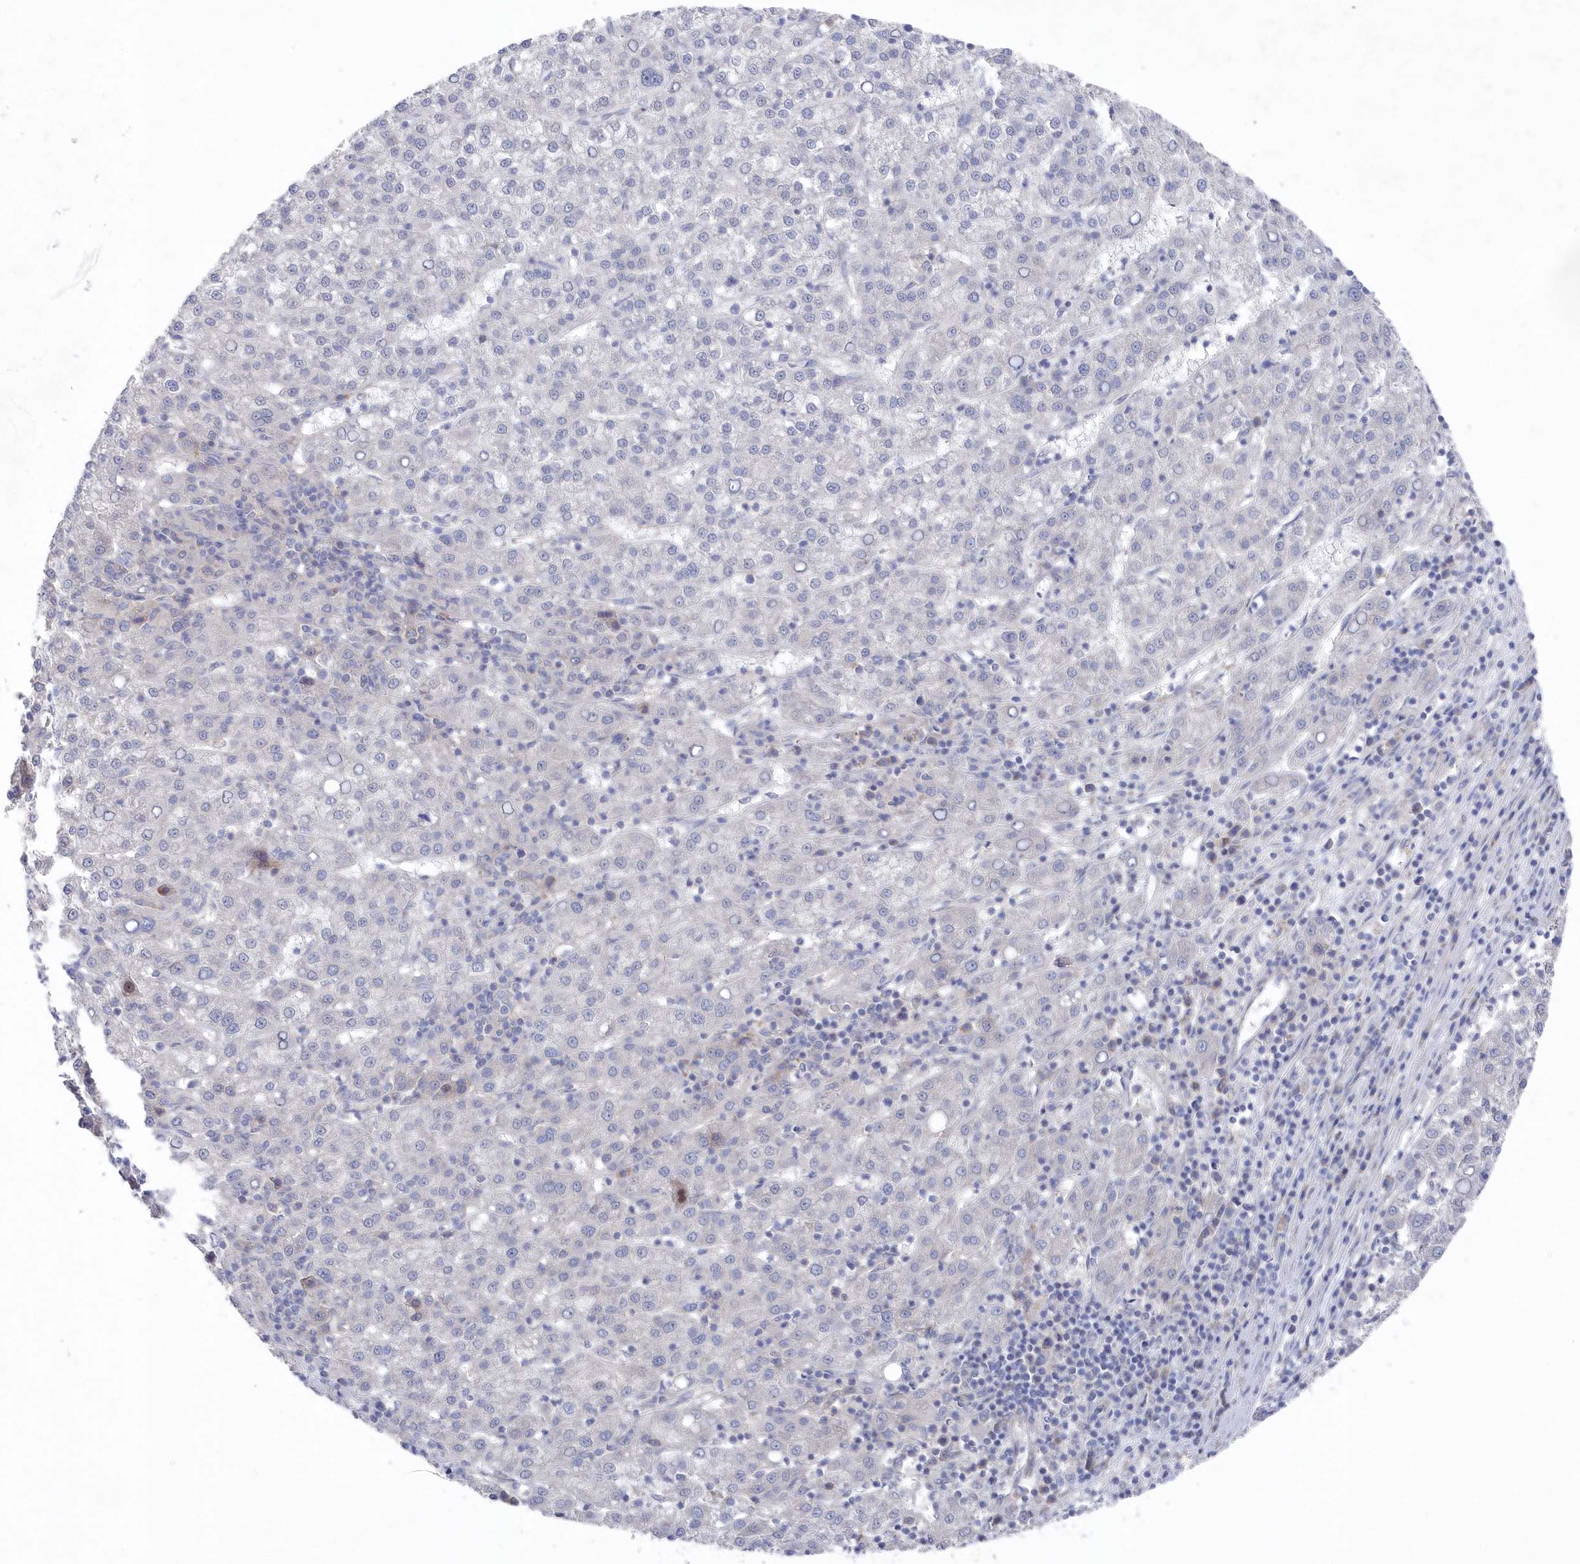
{"staining": {"intensity": "negative", "quantity": "none", "location": "none"}, "tissue": "liver cancer", "cell_type": "Tumor cells", "image_type": "cancer", "snomed": [{"axis": "morphology", "description": "Carcinoma, Hepatocellular, NOS"}, {"axis": "topography", "description": "Liver"}], "caption": "The immunohistochemistry image has no significant staining in tumor cells of liver cancer tissue.", "gene": "KIAA1586", "patient": {"sex": "female", "age": 58}}